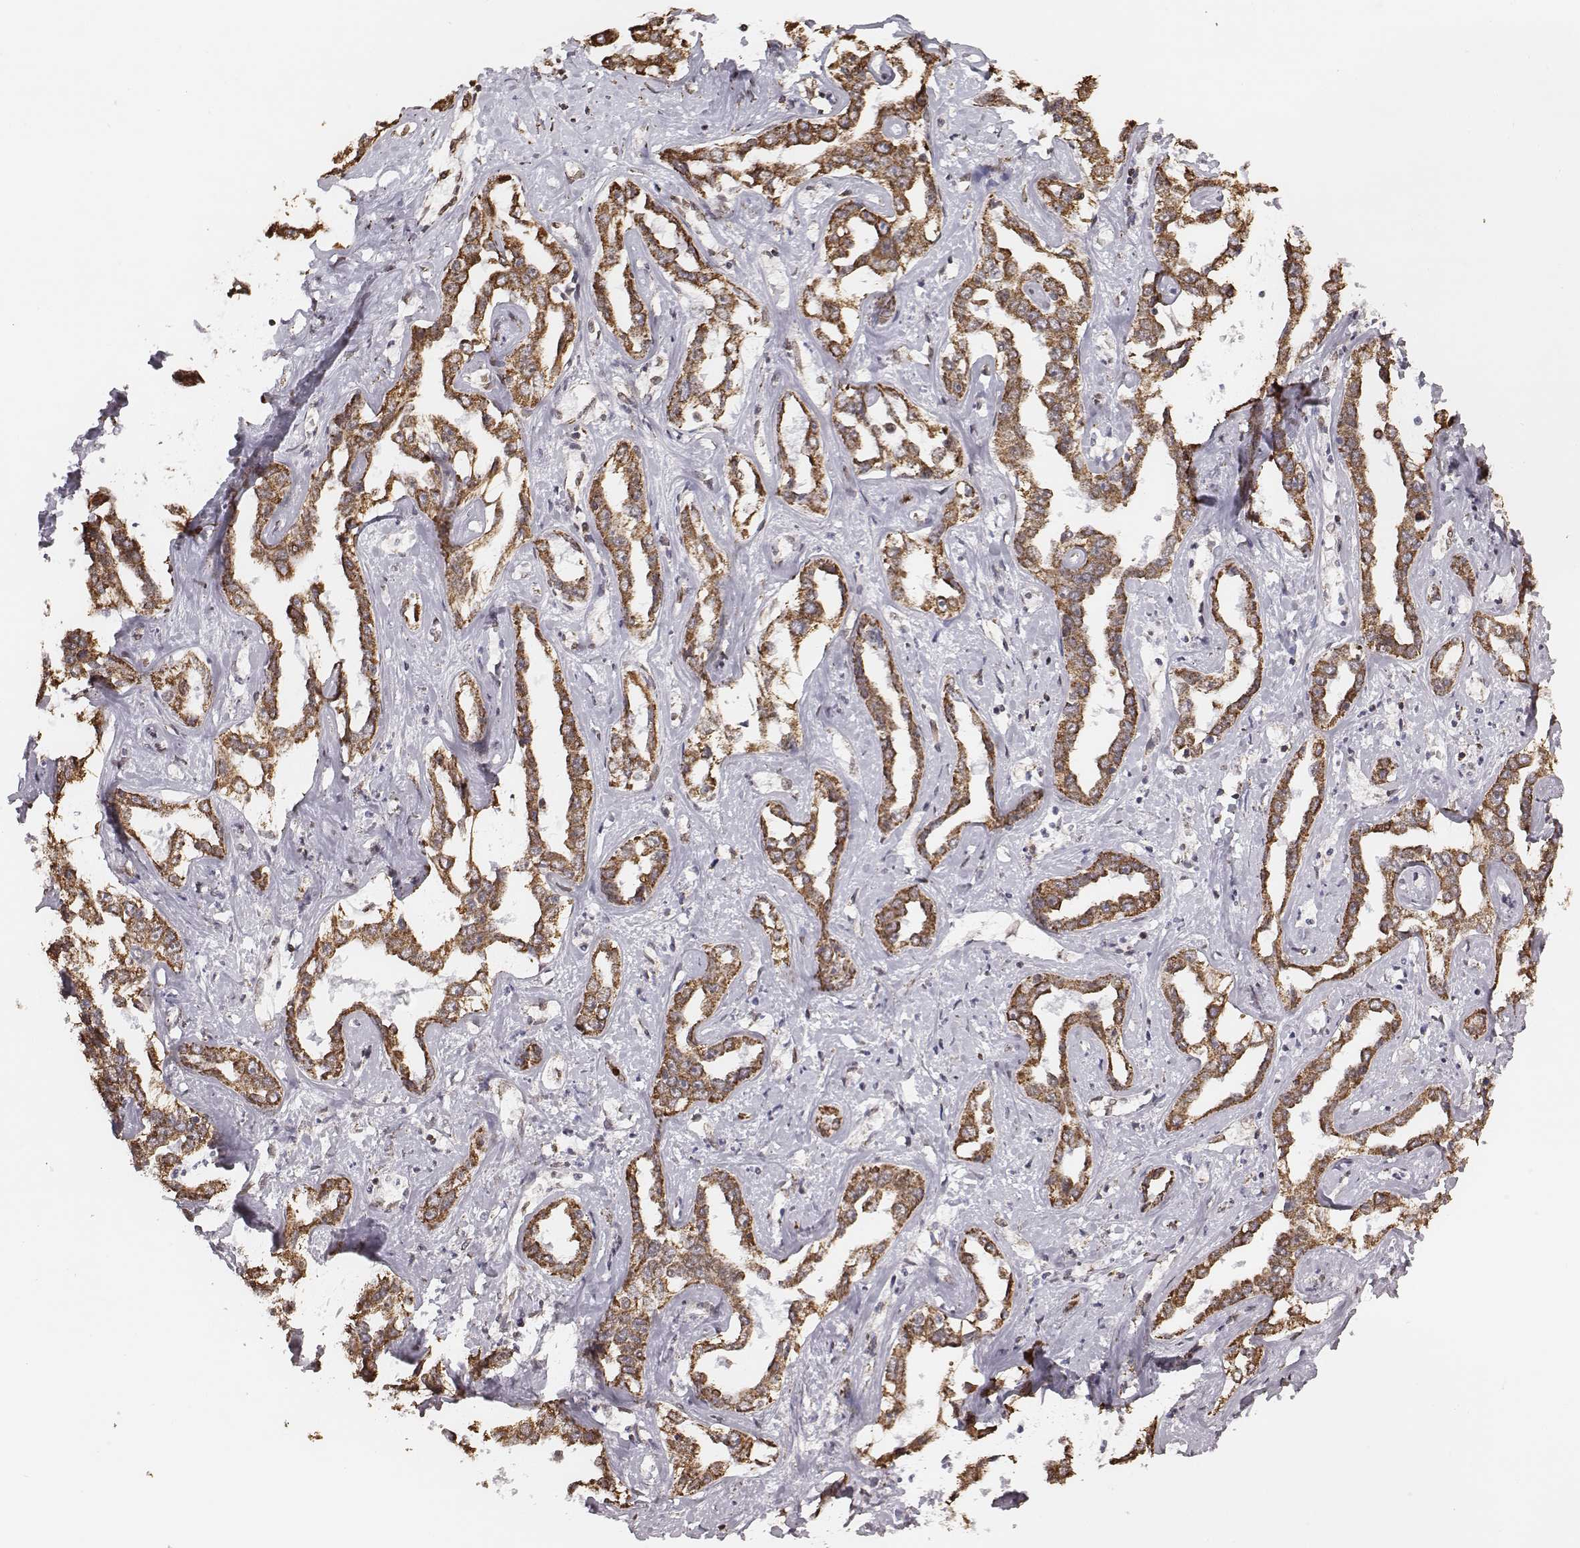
{"staining": {"intensity": "moderate", "quantity": ">75%", "location": "cytoplasmic/membranous"}, "tissue": "liver cancer", "cell_type": "Tumor cells", "image_type": "cancer", "snomed": [{"axis": "morphology", "description": "Cholangiocarcinoma"}, {"axis": "topography", "description": "Liver"}], "caption": "Moderate cytoplasmic/membranous protein staining is identified in about >75% of tumor cells in liver cancer (cholangiocarcinoma).", "gene": "ACOT2", "patient": {"sex": "male", "age": 59}}